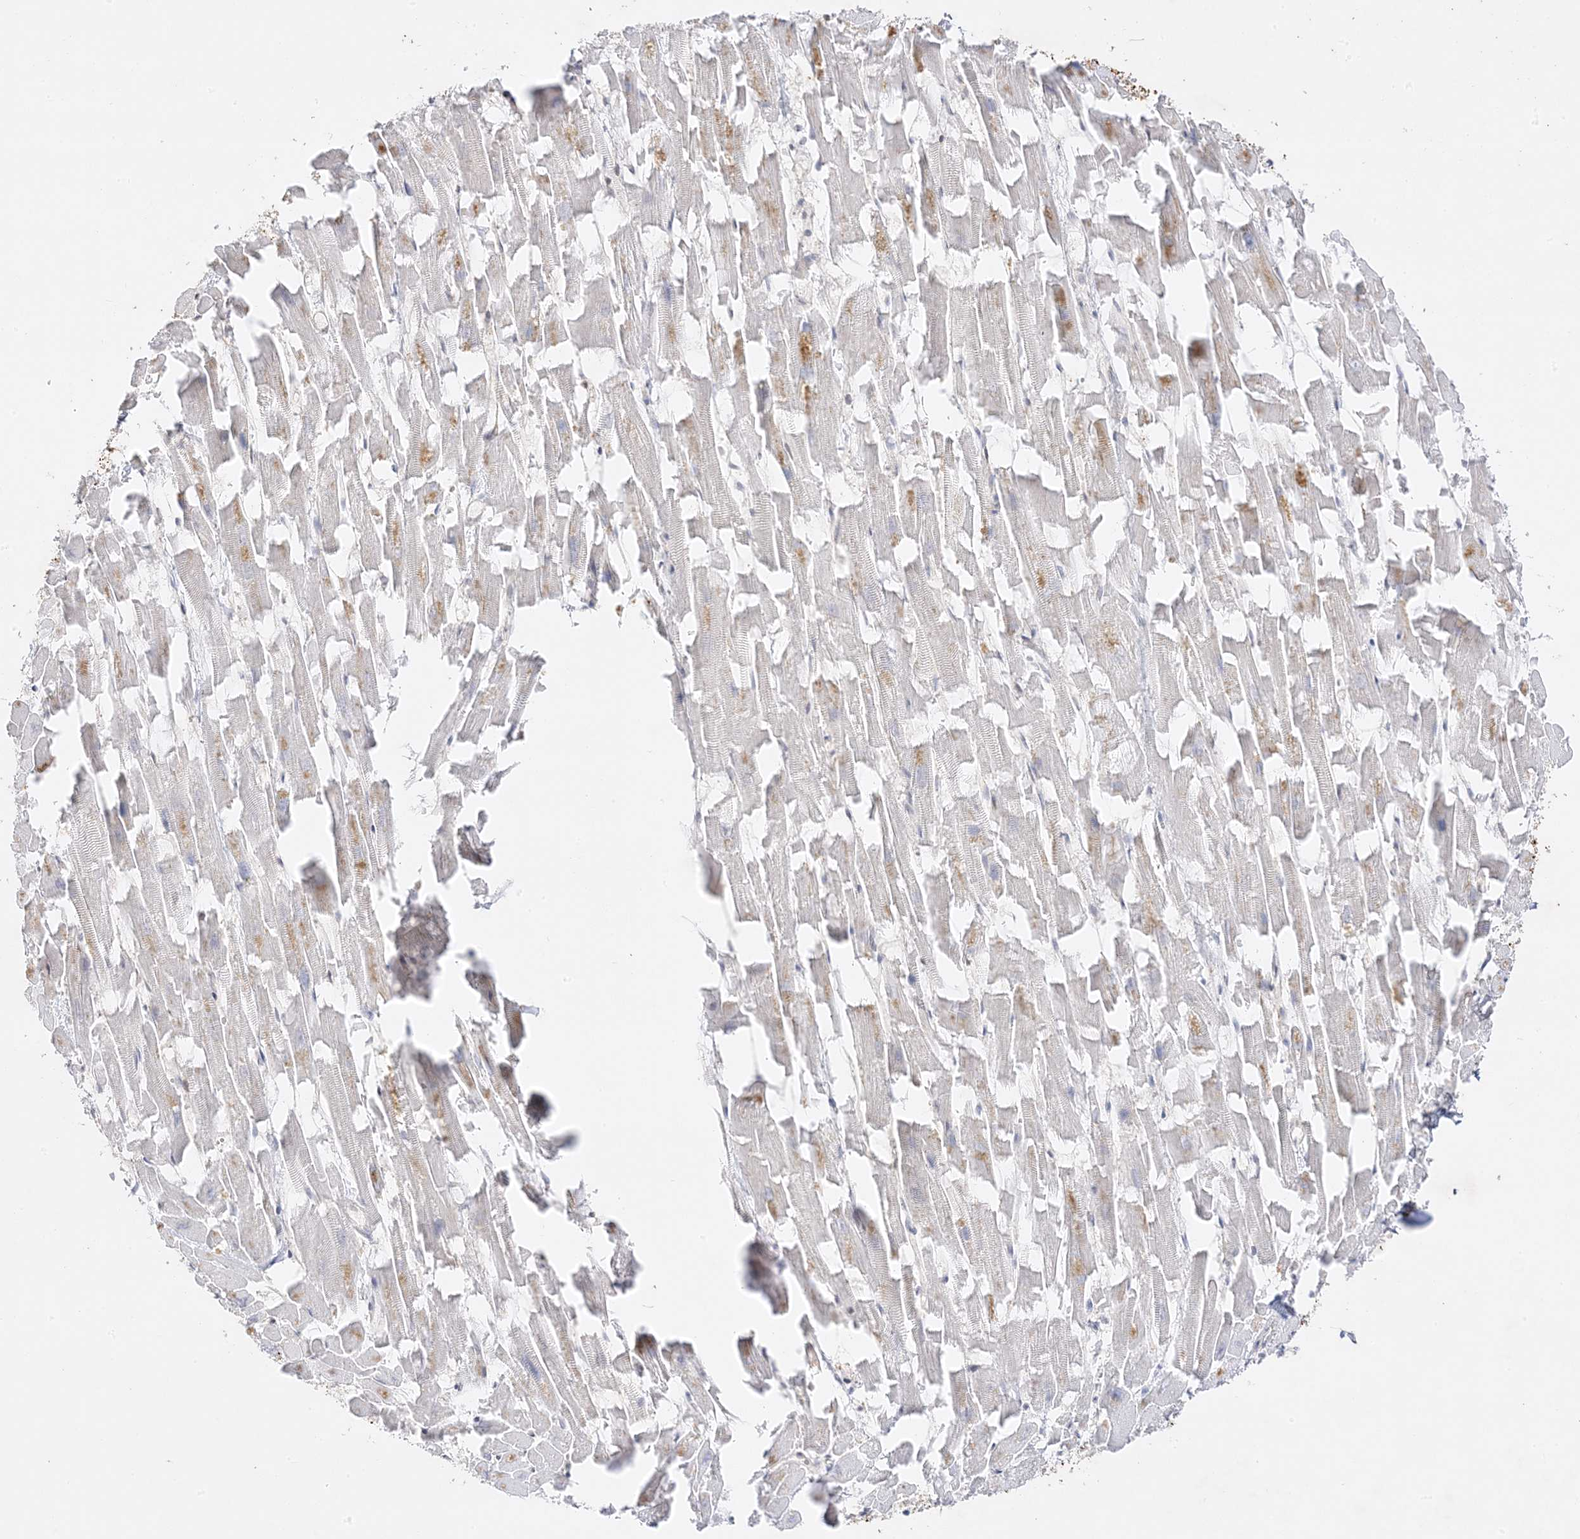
{"staining": {"intensity": "weak", "quantity": "<25%", "location": "cytoplasmic/membranous"}, "tissue": "heart muscle", "cell_type": "Cardiomyocytes", "image_type": "normal", "snomed": [{"axis": "morphology", "description": "Normal tissue, NOS"}, {"axis": "topography", "description": "Heart"}], "caption": "The micrograph displays no significant positivity in cardiomyocytes of heart muscle.", "gene": "C2CD2", "patient": {"sex": "female", "age": 64}}